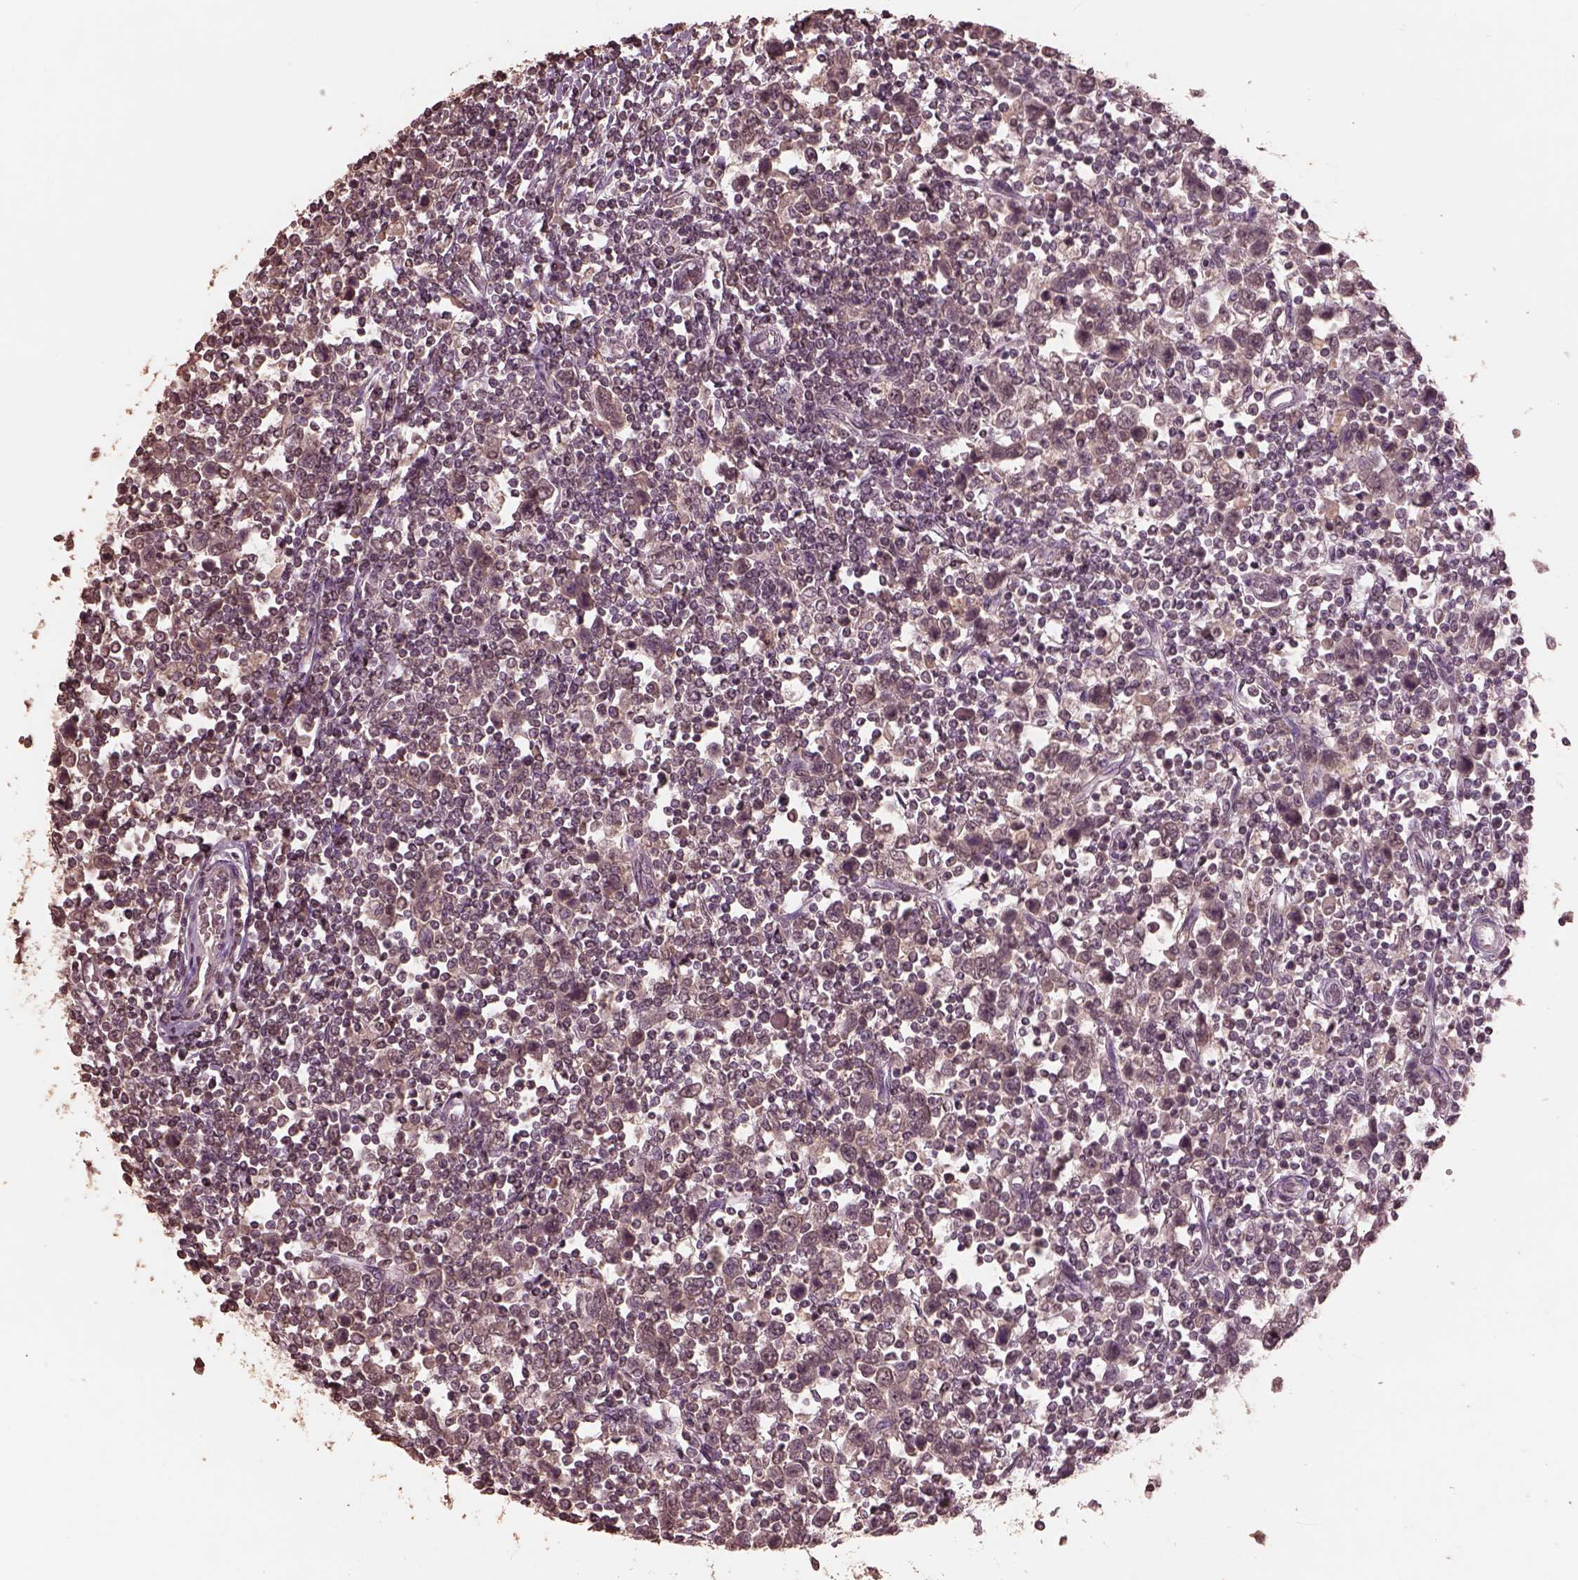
{"staining": {"intensity": "negative", "quantity": "none", "location": "none"}, "tissue": "testis cancer", "cell_type": "Tumor cells", "image_type": "cancer", "snomed": [{"axis": "morphology", "description": "Normal tissue, NOS"}, {"axis": "morphology", "description": "Seminoma, NOS"}, {"axis": "topography", "description": "Testis"}, {"axis": "topography", "description": "Epididymis"}], "caption": "High power microscopy image of an IHC histopathology image of testis seminoma, revealing no significant positivity in tumor cells. The staining was performed using DAB (3,3'-diaminobenzidine) to visualize the protein expression in brown, while the nuclei were stained in blue with hematoxylin (Magnification: 20x).", "gene": "CPT1C", "patient": {"sex": "male", "age": 34}}